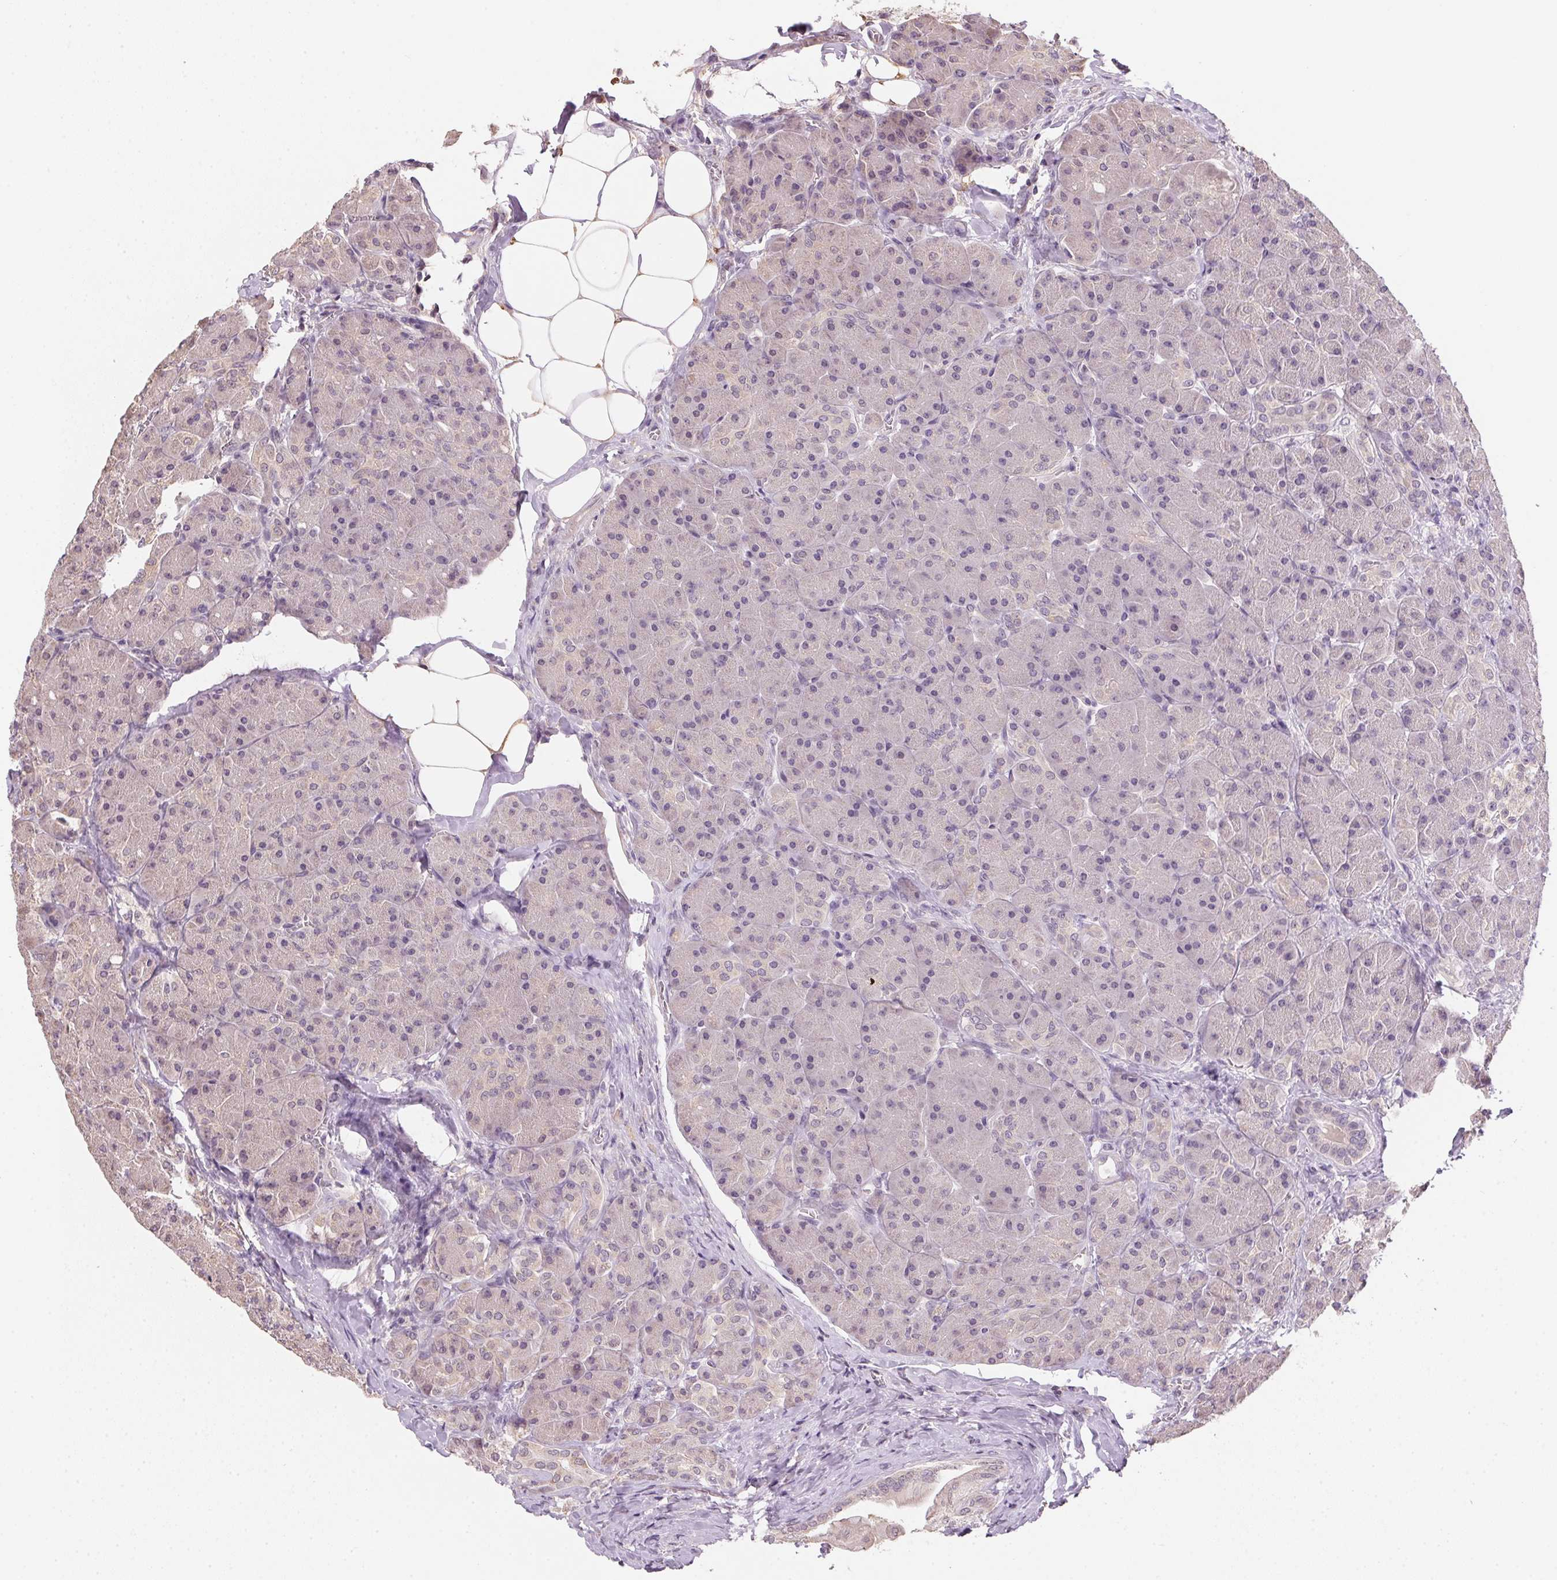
{"staining": {"intensity": "negative", "quantity": "none", "location": "none"}, "tissue": "pancreas", "cell_type": "Exocrine glandular cells", "image_type": "normal", "snomed": [{"axis": "morphology", "description": "Normal tissue, NOS"}, {"axis": "topography", "description": "Pancreas"}], "caption": "The photomicrograph demonstrates no significant positivity in exocrine glandular cells of pancreas. Brightfield microscopy of IHC stained with DAB (3,3'-diaminobenzidine) (brown) and hematoxylin (blue), captured at high magnification.", "gene": "ALDH8A1", "patient": {"sex": "male", "age": 55}}